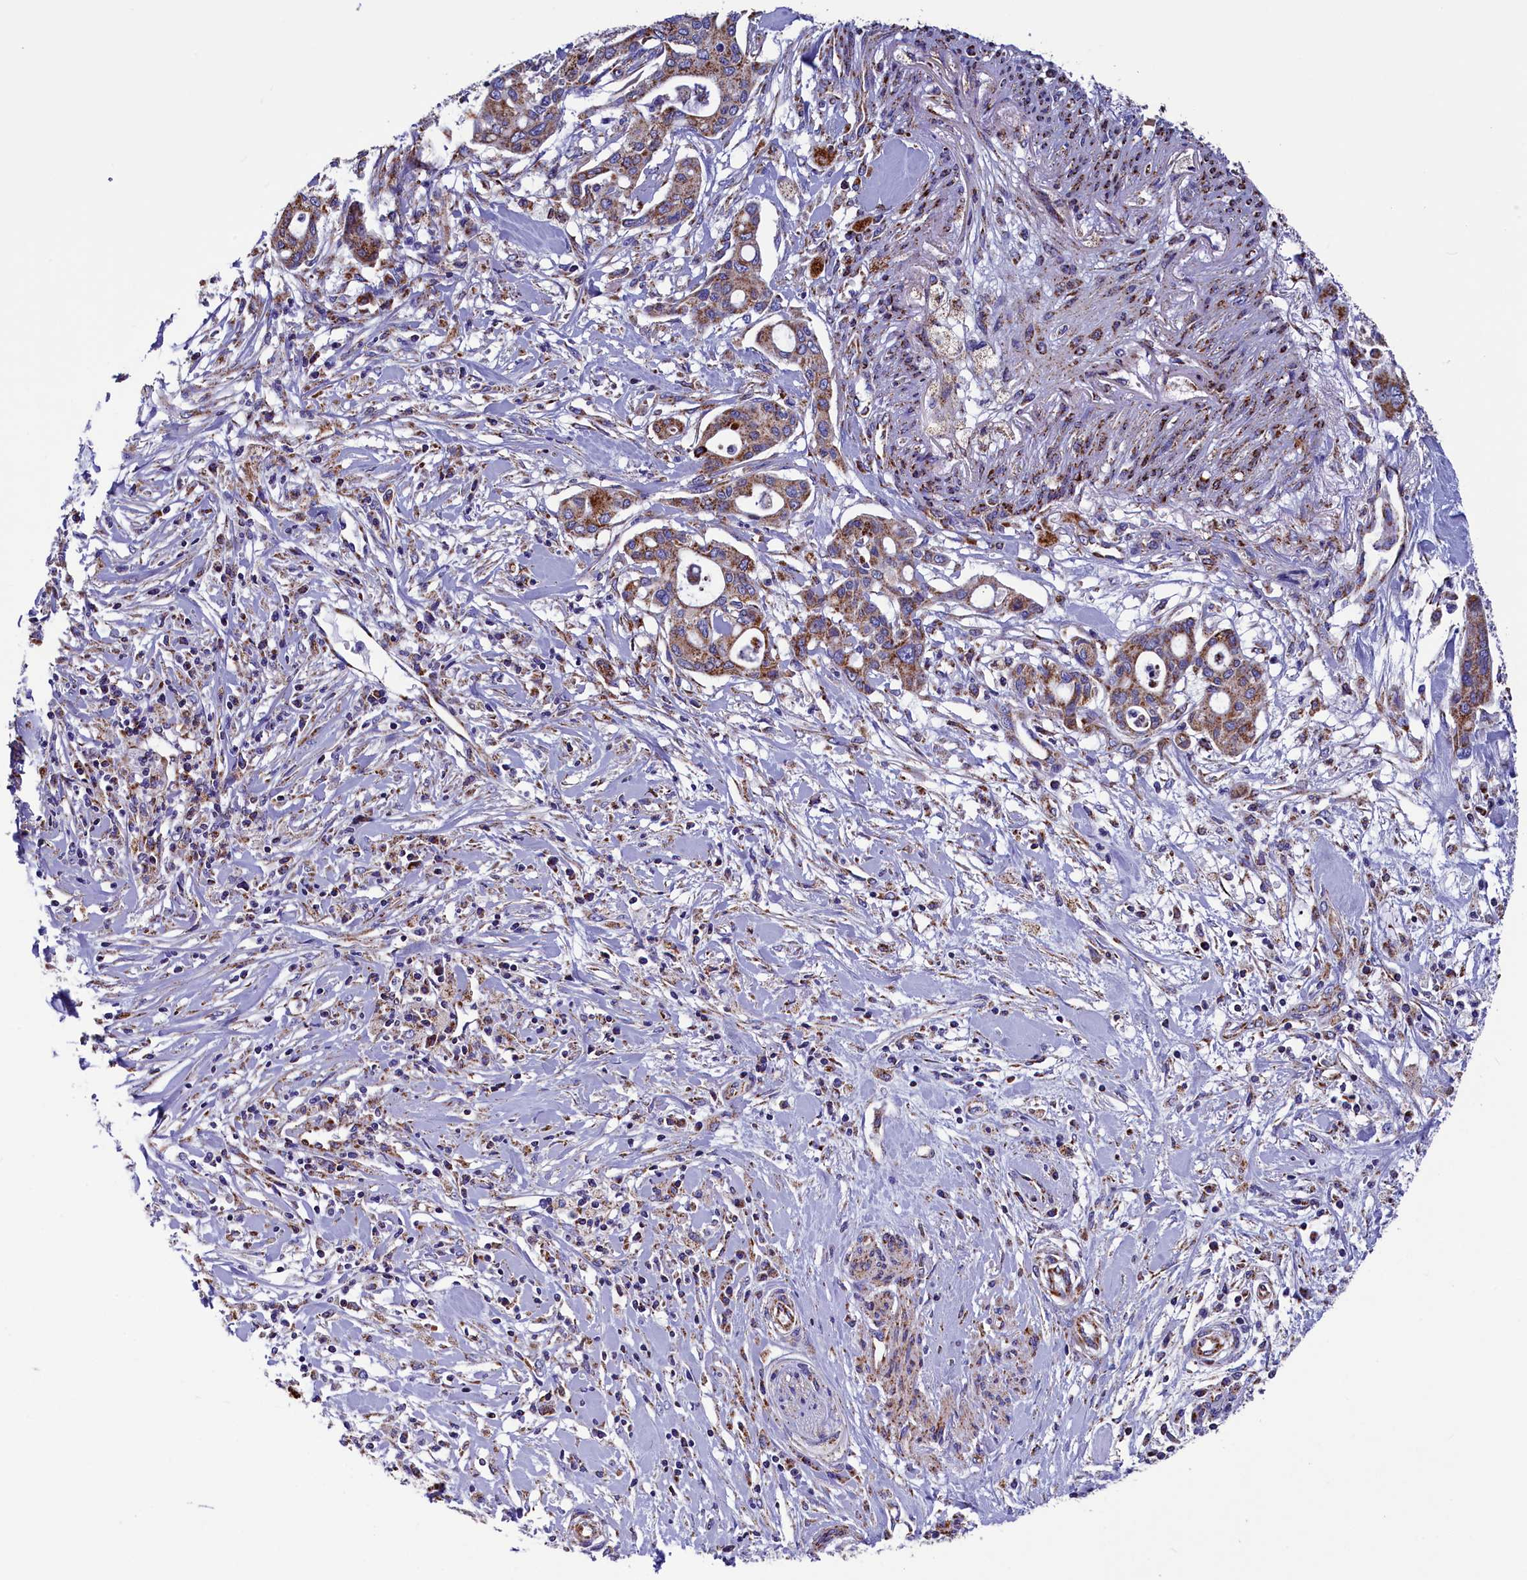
{"staining": {"intensity": "strong", "quantity": ">75%", "location": "cytoplasmic/membranous"}, "tissue": "pancreatic cancer", "cell_type": "Tumor cells", "image_type": "cancer", "snomed": [{"axis": "morphology", "description": "Adenocarcinoma, NOS"}, {"axis": "topography", "description": "Pancreas"}], "caption": "Human pancreatic adenocarcinoma stained with a brown dye exhibits strong cytoplasmic/membranous positive expression in about >75% of tumor cells.", "gene": "SLC39A3", "patient": {"sex": "male", "age": 46}}